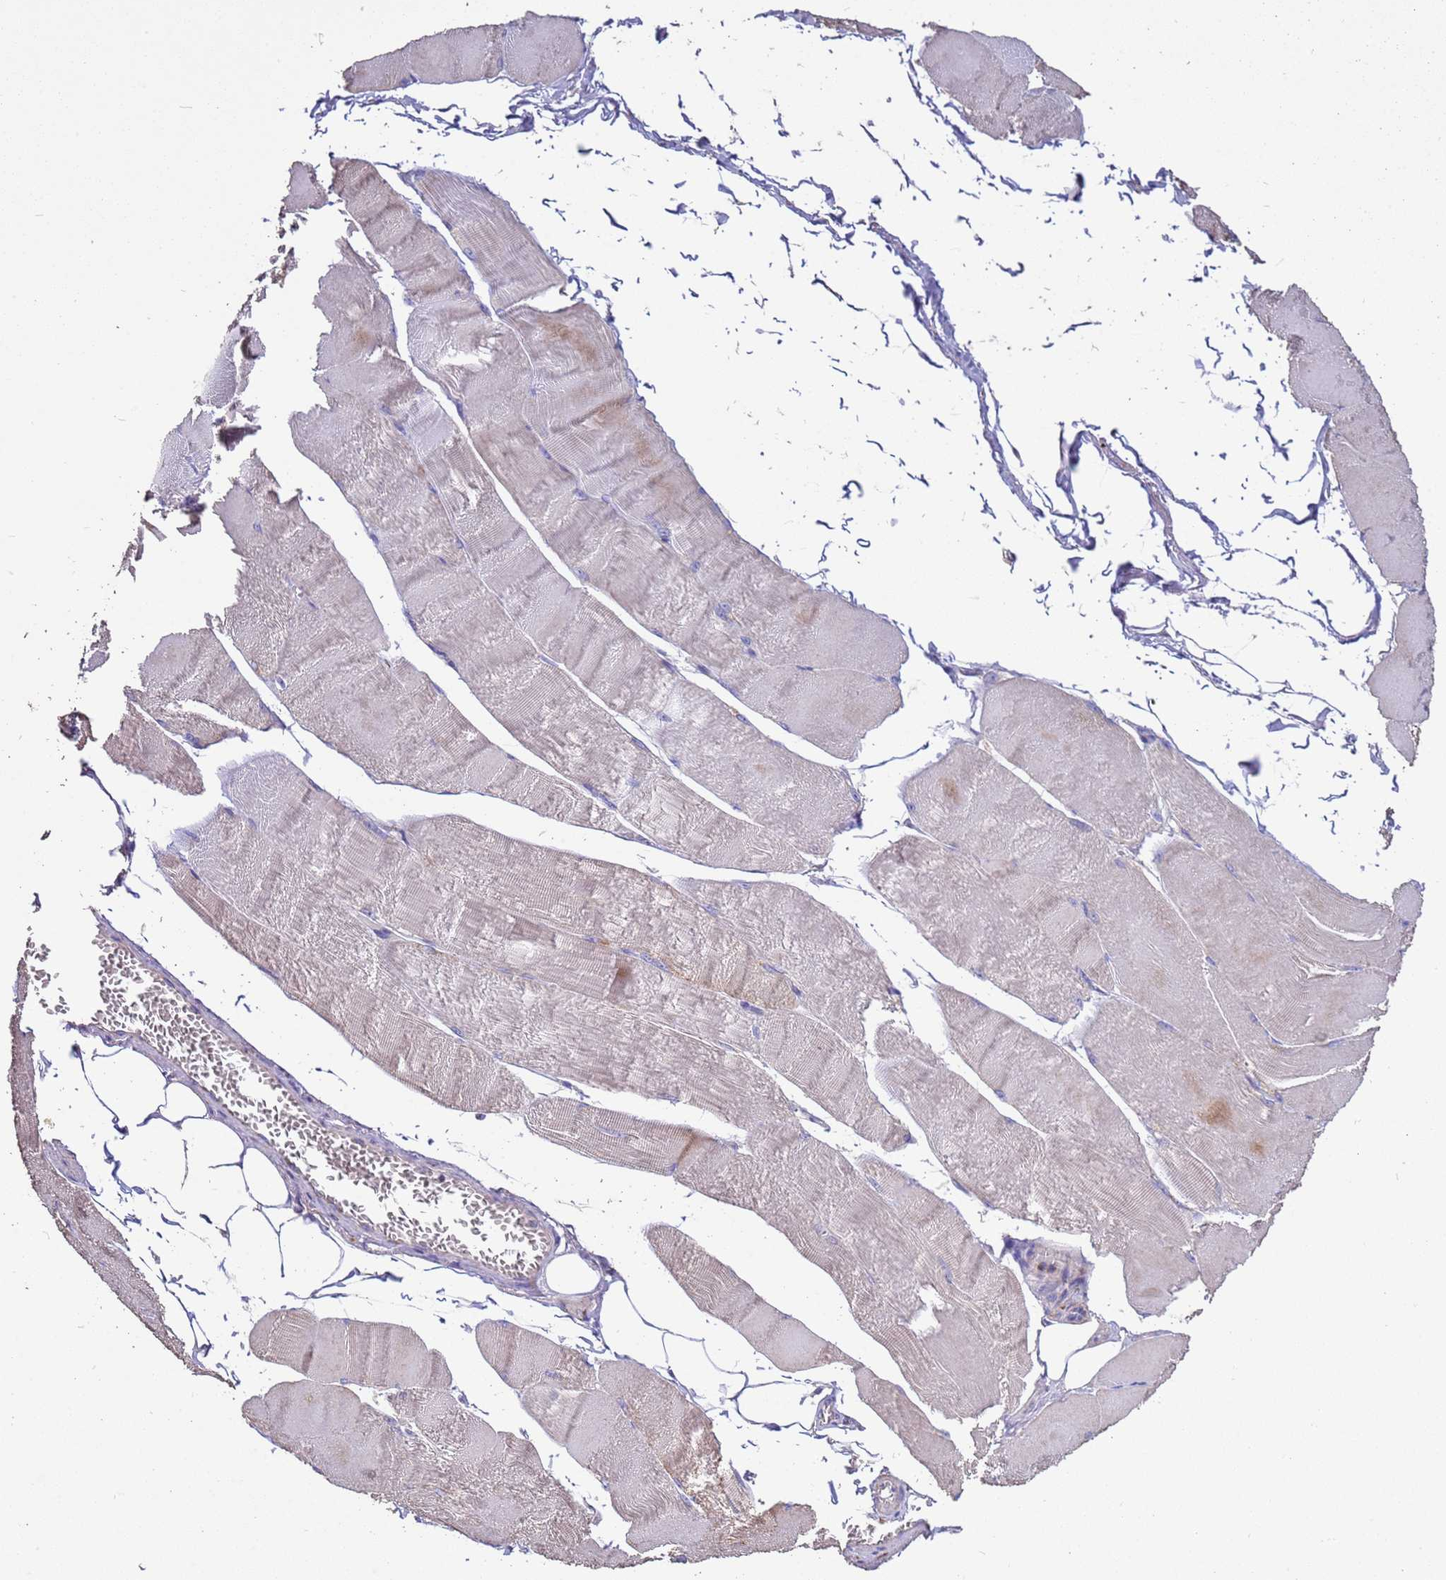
{"staining": {"intensity": "weak", "quantity": "25%-75%", "location": "cytoplasmic/membranous"}, "tissue": "skeletal muscle", "cell_type": "Myocytes", "image_type": "normal", "snomed": [{"axis": "morphology", "description": "Normal tissue, NOS"}, {"axis": "morphology", "description": "Basal cell carcinoma"}, {"axis": "topography", "description": "Skeletal muscle"}], "caption": "A high-resolution micrograph shows IHC staining of benign skeletal muscle, which exhibits weak cytoplasmic/membranous expression in about 25%-75% of myocytes.", "gene": "ZNFX1", "patient": {"sex": "female", "age": 64}}